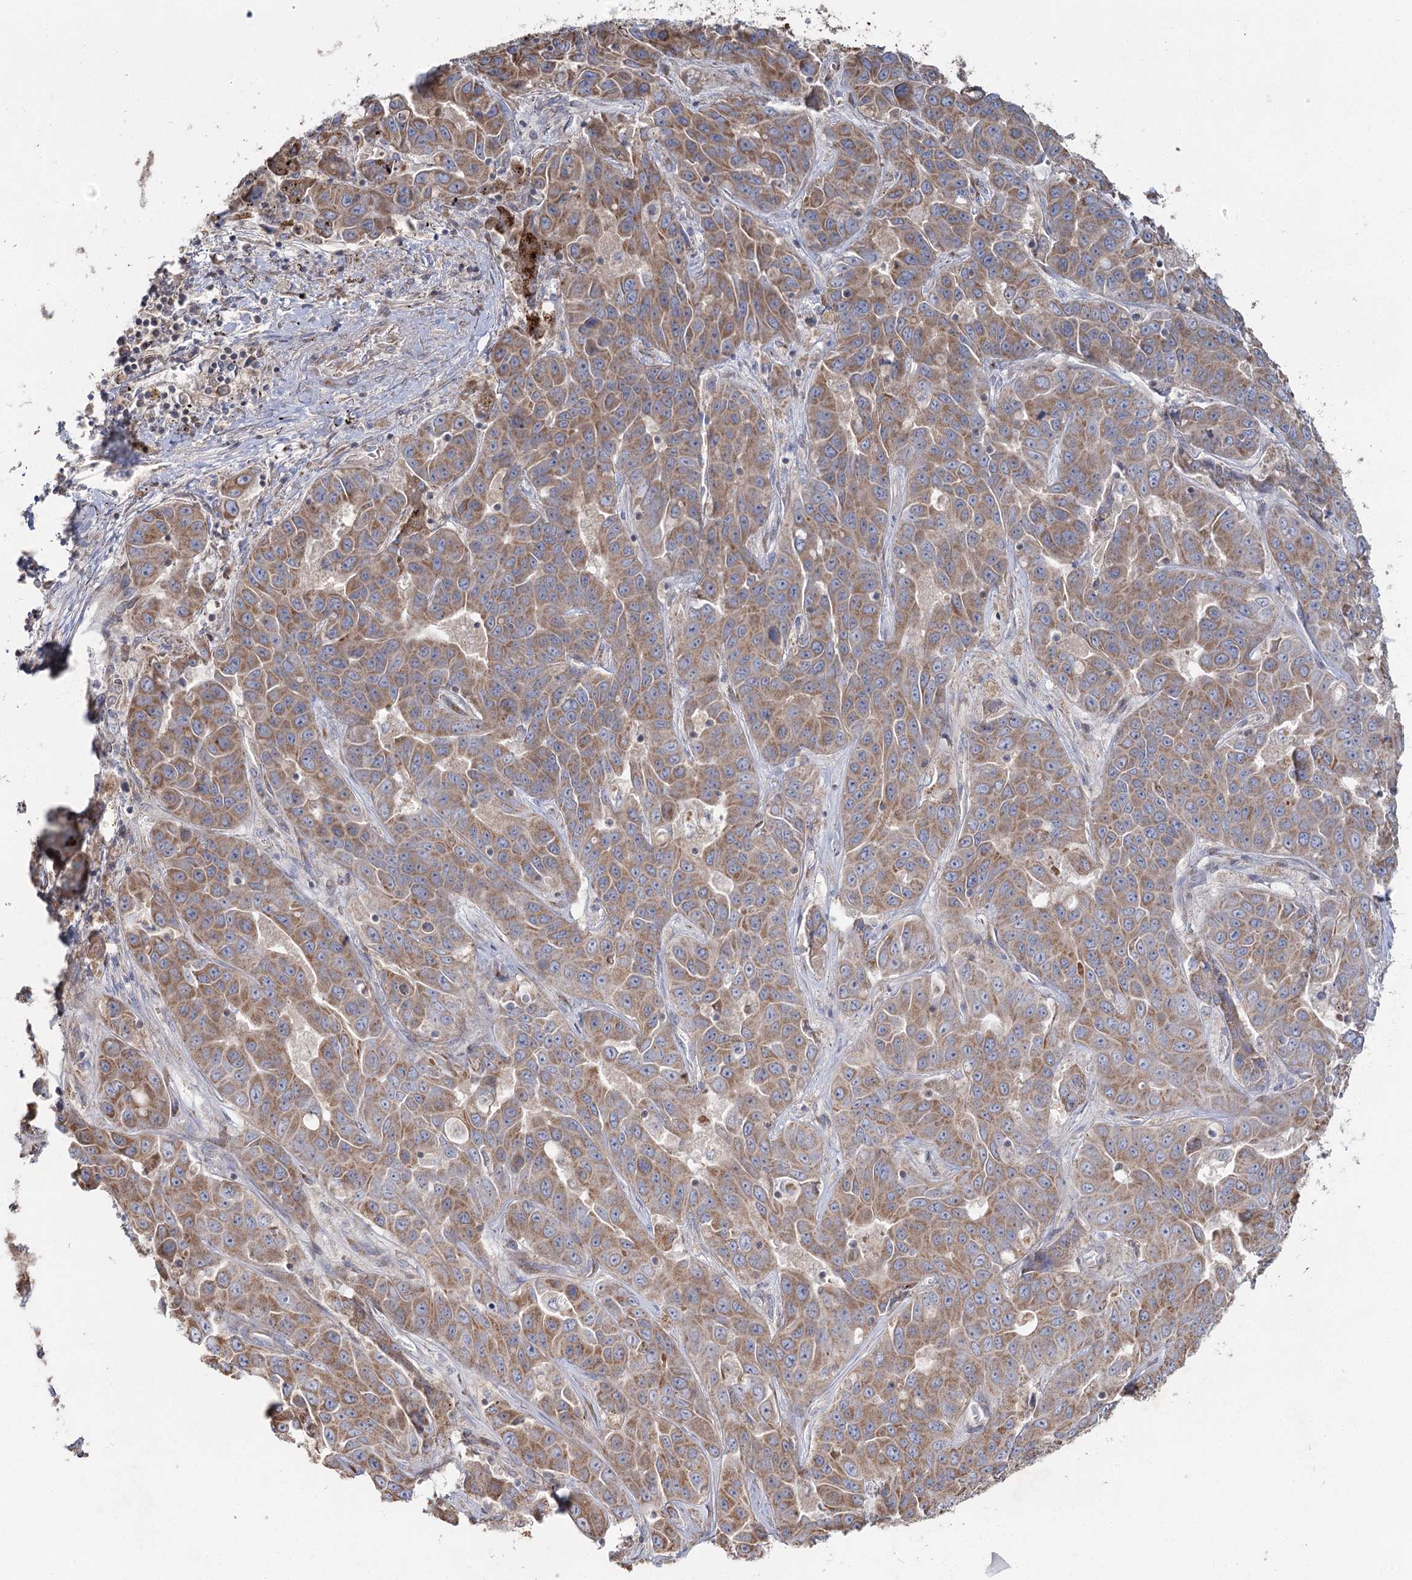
{"staining": {"intensity": "moderate", "quantity": ">75%", "location": "cytoplasmic/membranous"}, "tissue": "liver cancer", "cell_type": "Tumor cells", "image_type": "cancer", "snomed": [{"axis": "morphology", "description": "Cholangiocarcinoma"}, {"axis": "topography", "description": "Liver"}], "caption": "DAB (3,3'-diaminobenzidine) immunohistochemical staining of liver cholangiocarcinoma displays moderate cytoplasmic/membranous protein positivity in approximately >75% of tumor cells. The protein of interest is stained brown, and the nuclei are stained in blue (DAB (3,3'-diaminobenzidine) IHC with brightfield microscopy, high magnification).", "gene": "ACOX2", "patient": {"sex": "female", "age": 52}}